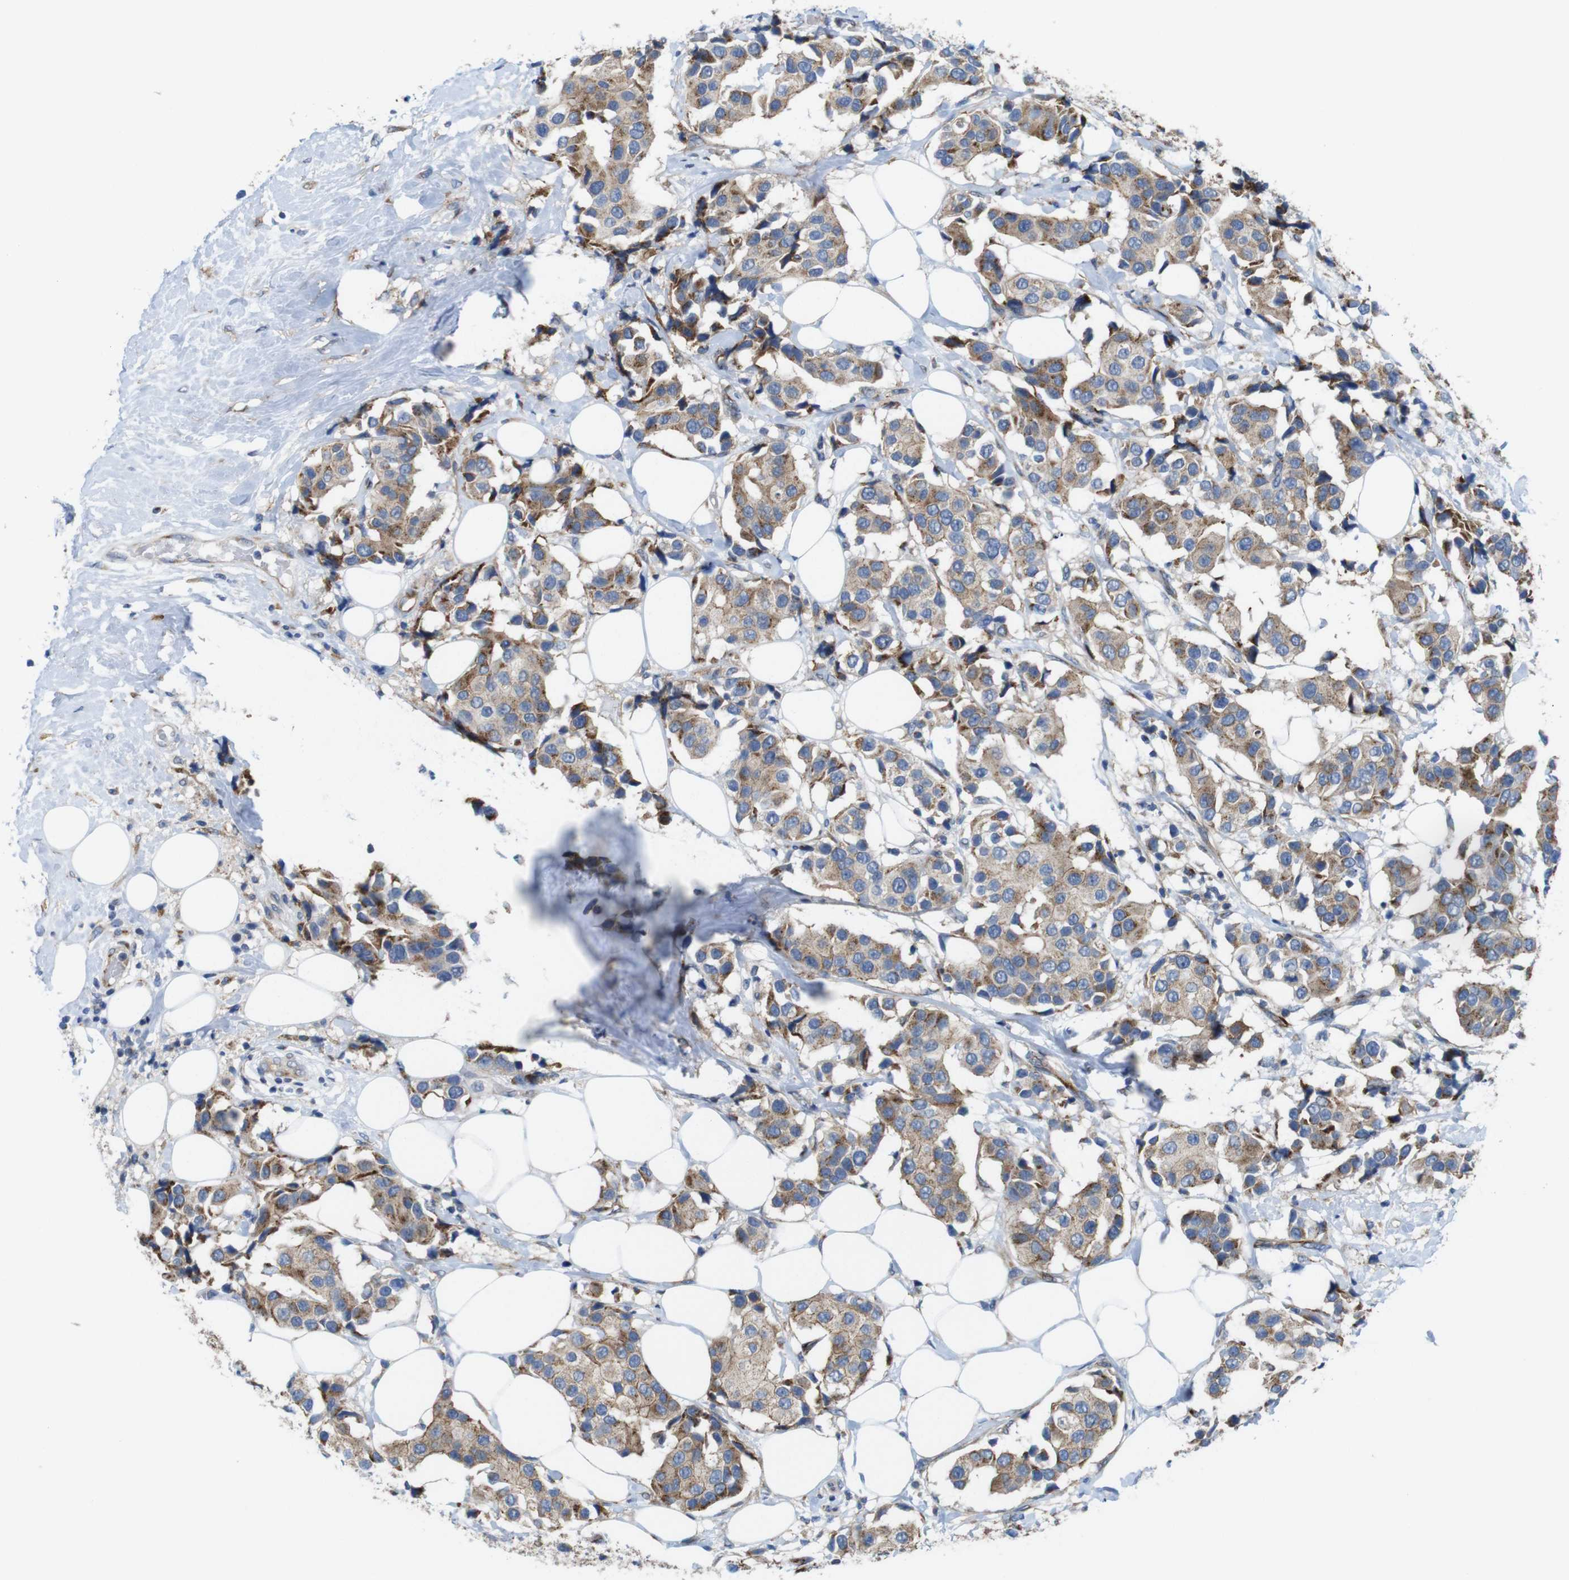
{"staining": {"intensity": "moderate", "quantity": ">75%", "location": "cytoplasmic/membranous"}, "tissue": "breast cancer", "cell_type": "Tumor cells", "image_type": "cancer", "snomed": [{"axis": "morphology", "description": "Normal tissue, NOS"}, {"axis": "morphology", "description": "Duct carcinoma"}, {"axis": "topography", "description": "Breast"}], "caption": "This photomicrograph exhibits invasive ductal carcinoma (breast) stained with IHC to label a protein in brown. The cytoplasmic/membranous of tumor cells show moderate positivity for the protein. Nuclei are counter-stained blue.", "gene": "EFCAB14", "patient": {"sex": "female", "age": 39}}